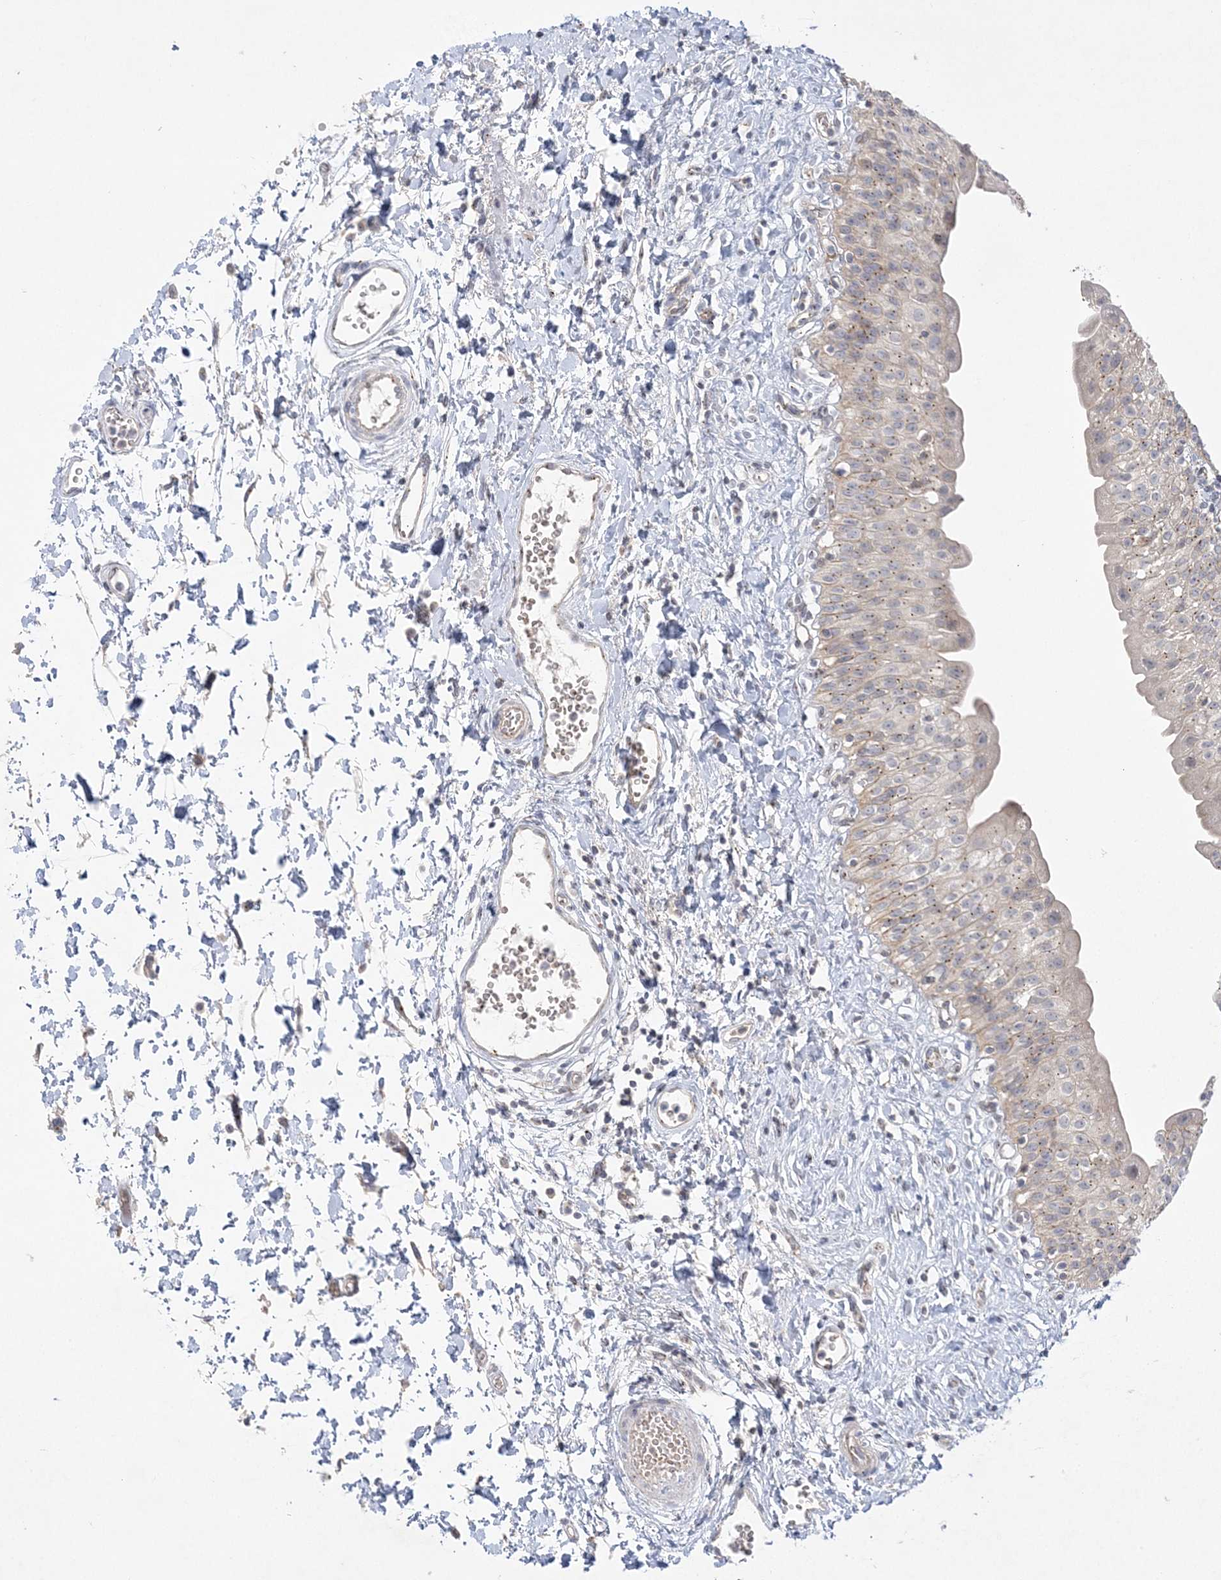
{"staining": {"intensity": "weak", "quantity": "25%-75%", "location": "cytoplasmic/membranous"}, "tissue": "urinary bladder", "cell_type": "Urothelial cells", "image_type": "normal", "snomed": [{"axis": "morphology", "description": "Normal tissue, NOS"}, {"axis": "topography", "description": "Urinary bladder"}], "caption": "Immunohistochemical staining of benign urinary bladder displays low levels of weak cytoplasmic/membranous staining in approximately 25%-75% of urothelial cells.", "gene": "ADAMTS12", "patient": {"sex": "male", "age": 51}}